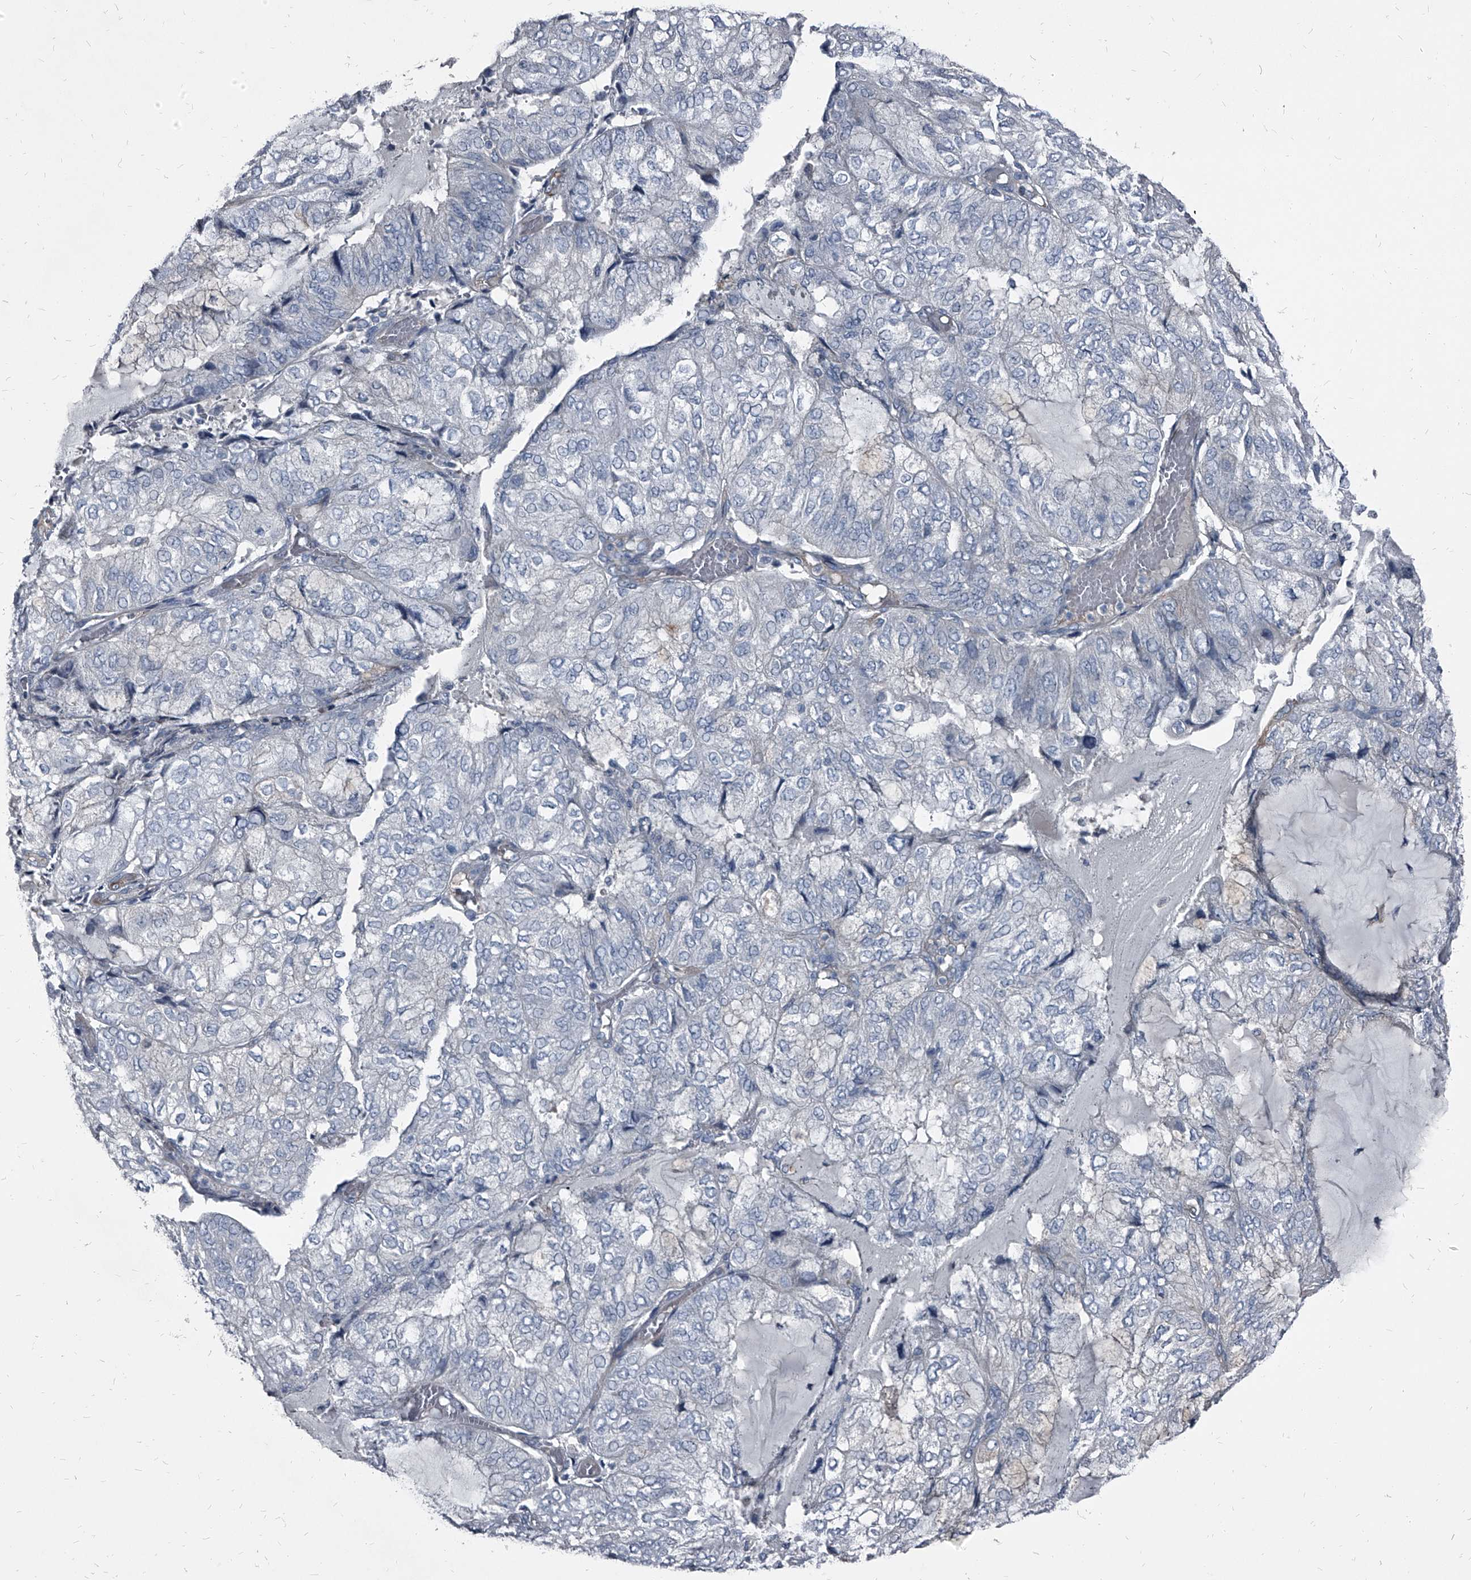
{"staining": {"intensity": "negative", "quantity": "none", "location": "none"}, "tissue": "endometrial cancer", "cell_type": "Tumor cells", "image_type": "cancer", "snomed": [{"axis": "morphology", "description": "Adenocarcinoma, NOS"}, {"axis": "topography", "description": "Endometrium"}], "caption": "Immunohistochemical staining of human endometrial cancer (adenocarcinoma) shows no significant expression in tumor cells. Nuclei are stained in blue.", "gene": "PGLYRP3", "patient": {"sex": "female", "age": 81}}